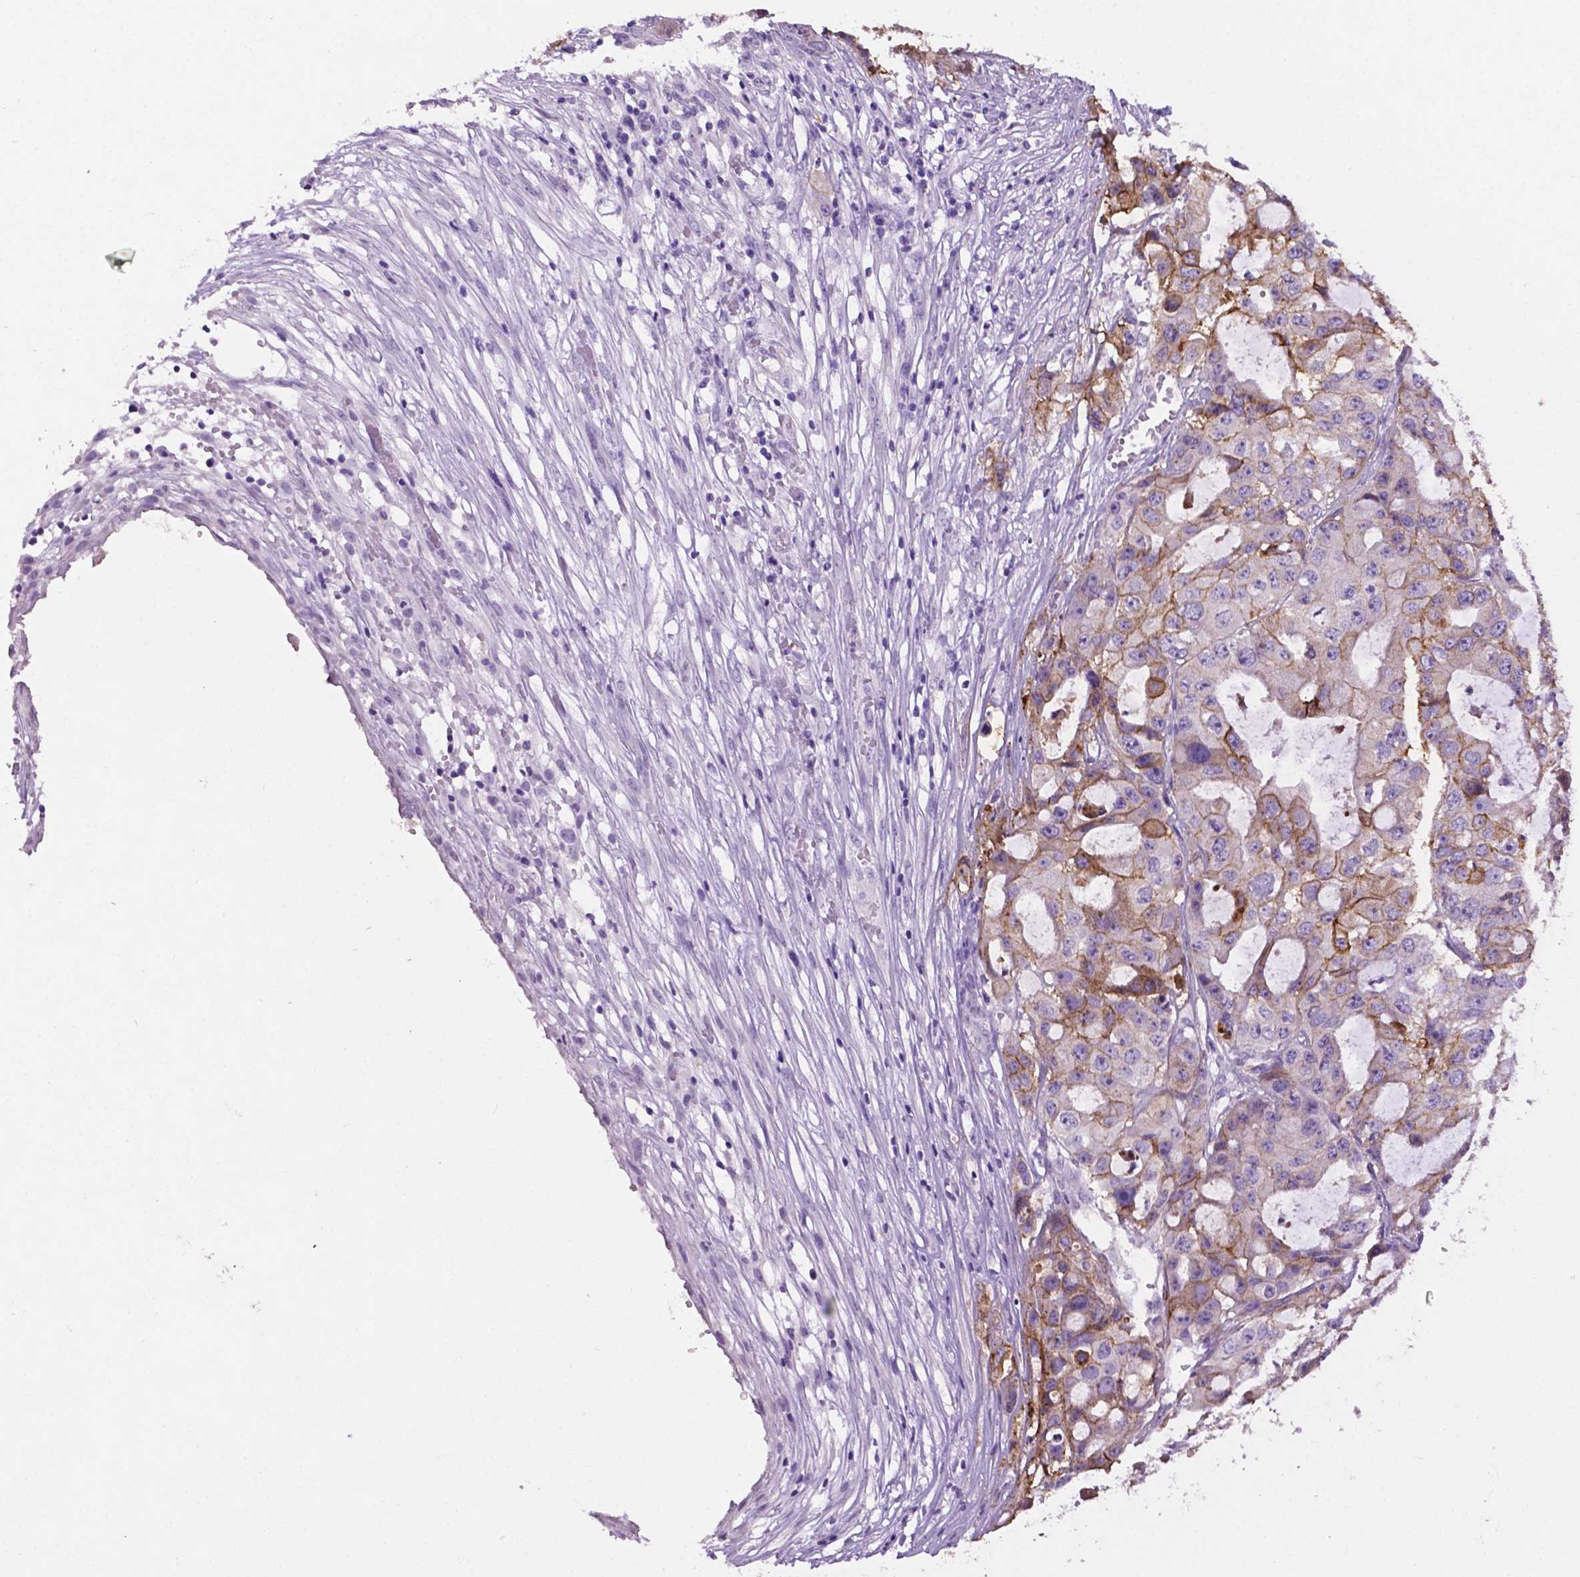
{"staining": {"intensity": "moderate", "quantity": "<25%", "location": "cytoplasmic/membranous"}, "tissue": "ovarian cancer", "cell_type": "Tumor cells", "image_type": "cancer", "snomed": [{"axis": "morphology", "description": "Cystadenocarcinoma, serous, NOS"}, {"axis": "topography", "description": "Ovary"}], "caption": "Human ovarian serous cystadenocarcinoma stained with a brown dye exhibits moderate cytoplasmic/membranous positive positivity in approximately <25% of tumor cells.", "gene": "TACSTD2", "patient": {"sex": "female", "age": 56}}